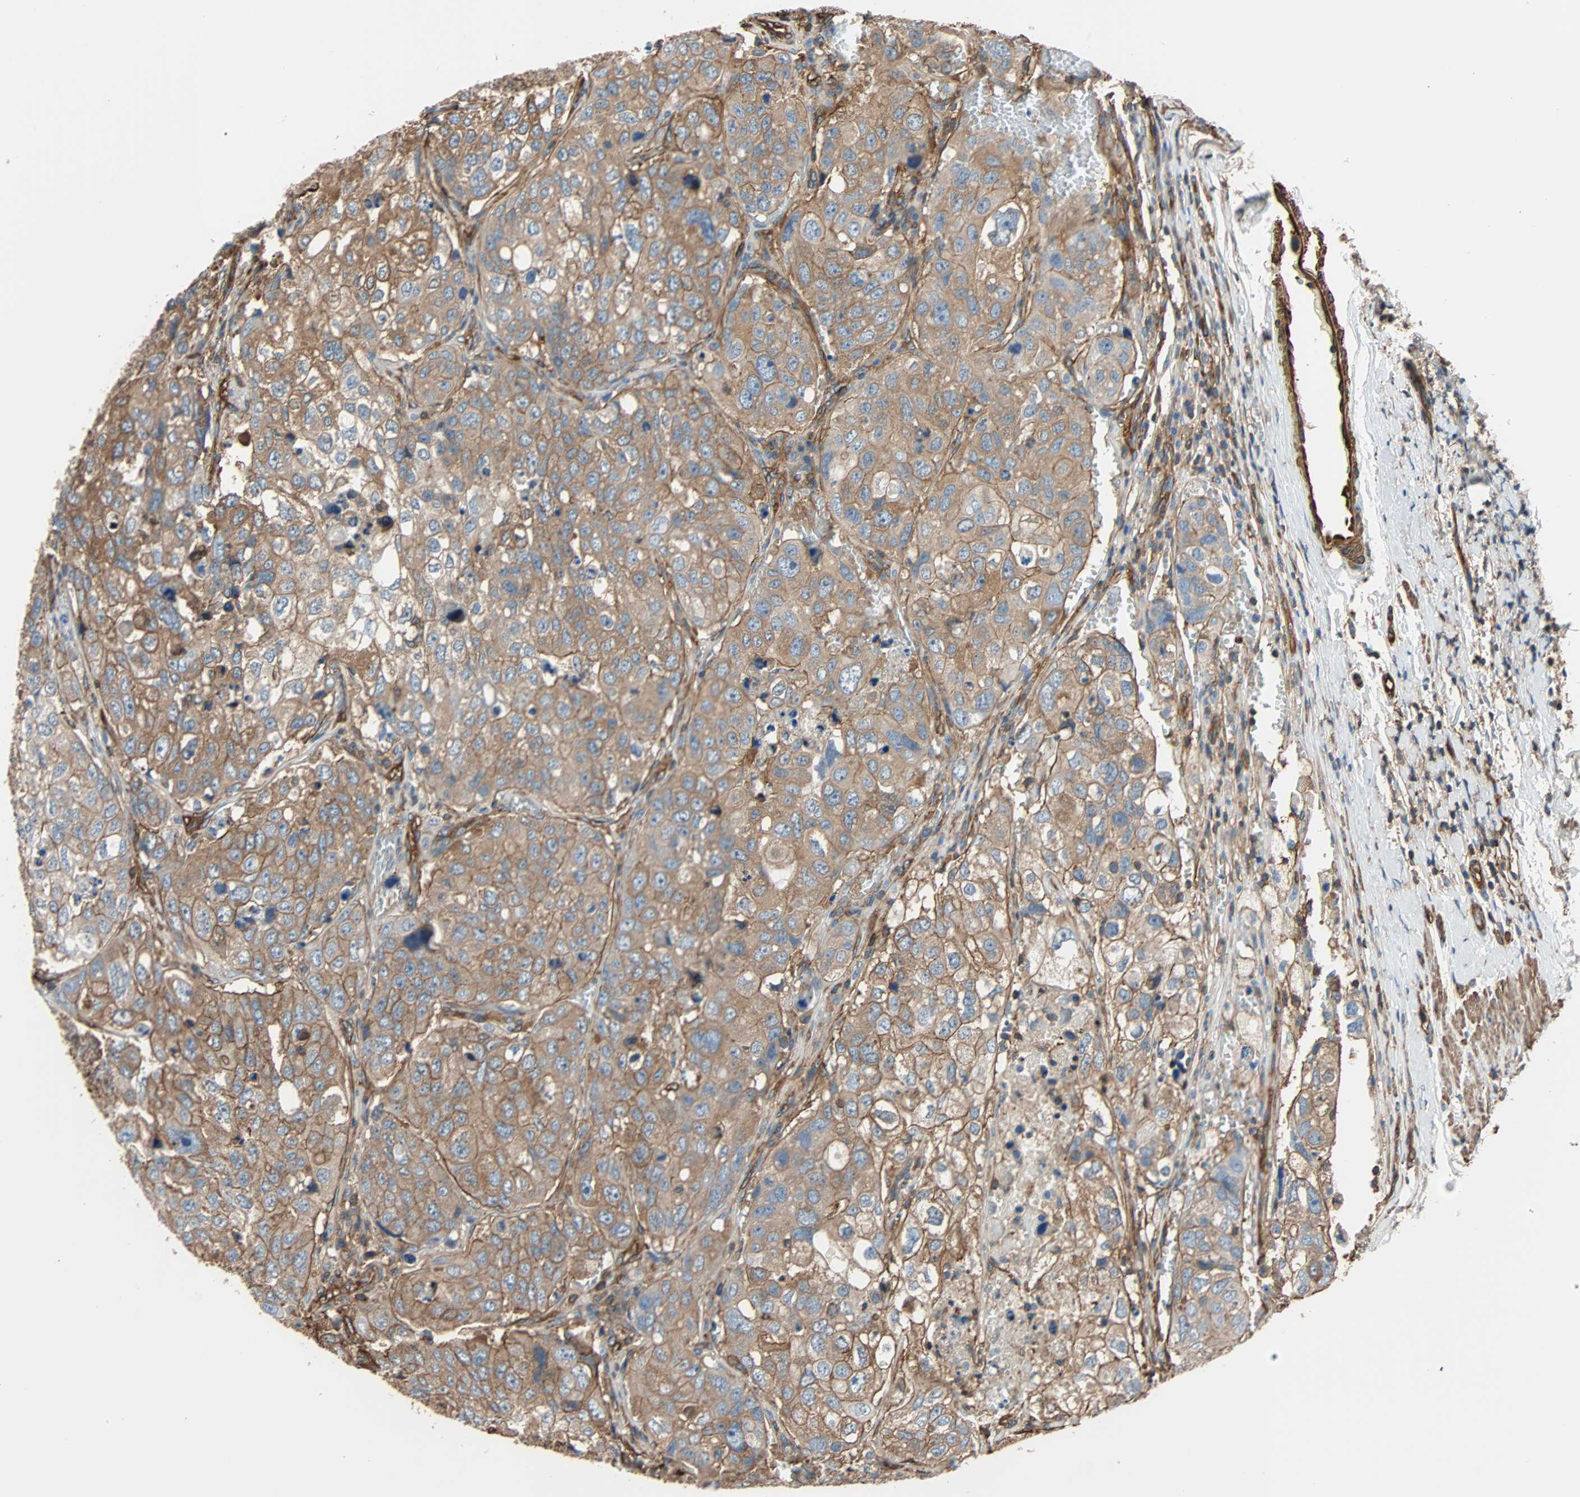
{"staining": {"intensity": "moderate", "quantity": ">75%", "location": "cytoplasmic/membranous"}, "tissue": "urothelial cancer", "cell_type": "Tumor cells", "image_type": "cancer", "snomed": [{"axis": "morphology", "description": "Urothelial carcinoma, High grade"}, {"axis": "topography", "description": "Lymph node"}, {"axis": "topography", "description": "Urinary bladder"}], "caption": "Protein staining of urothelial cancer tissue demonstrates moderate cytoplasmic/membranous expression in approximately >75% of tumor cells.", "gene": "GALNT10", "patient": {"sex": "male", "age": 51}}